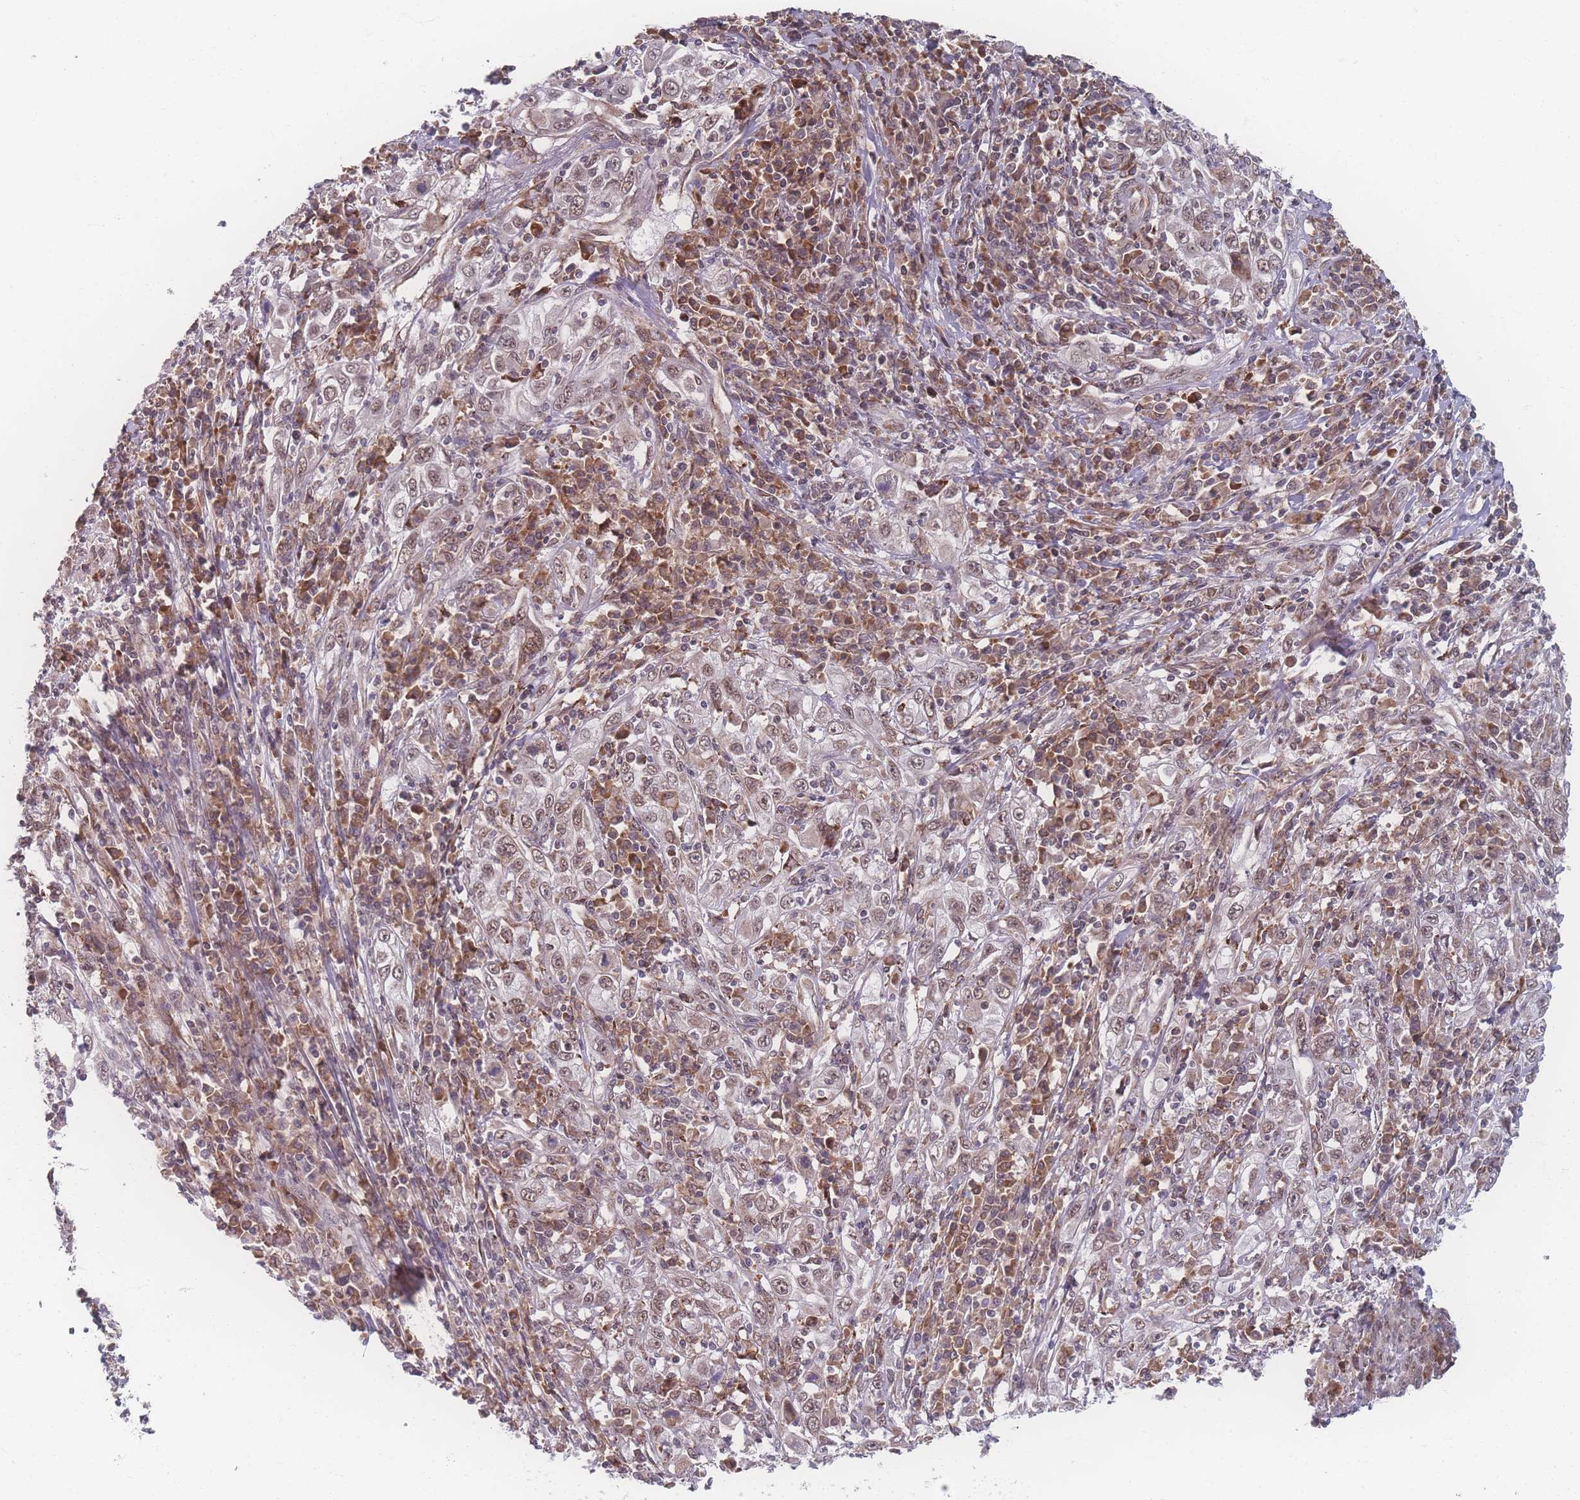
{"staining": {"intensity": "moderate", "quantity": "25%-75%", "location": "nuclear"}, "tissue": "cervical cancer", "cell_type": "Tumor cells", "image_type": "cancer", "snomed": [{"axis": "morphology", "description": "Squamous cell carcinoma, NOS"}, {"axis": "topography", "description": "Cervix"}], "caption": "Brown immunohistochemical staining in human cervical cancer displays moderate nuclear staining in about 25%-75% of tumor cells.", "gene": "ZC3H13", "patient": {"sex": "female", "age": 46}}